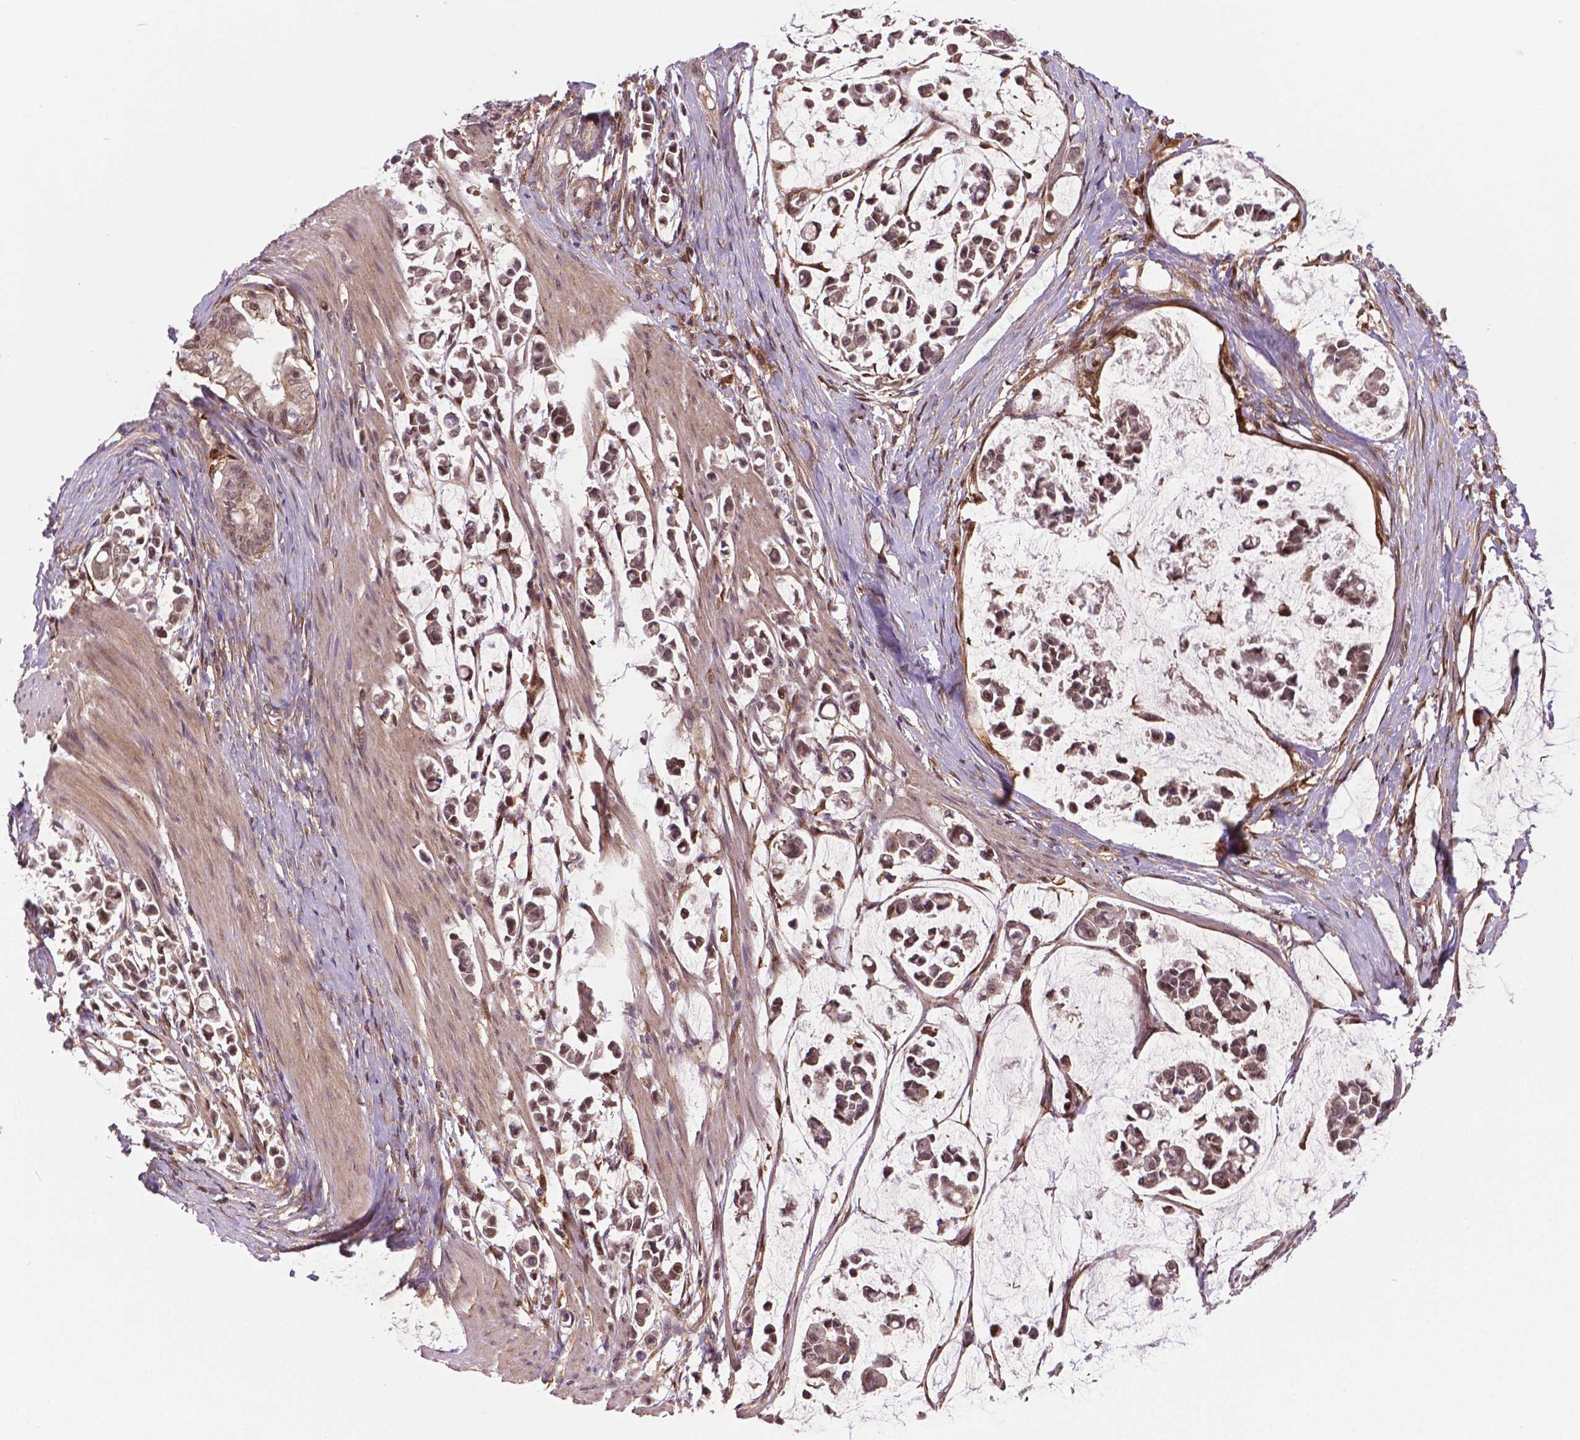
{"staining": {"intensity": "weak", "quantity": ">75%", "location": "cytoplasmic/membranous,nuclear"}, "tissue": "stomach cancer", "cell_type": "Tumor cells", "image_type": "cancer", "snomed": [{"axis": "morphology", "description": "Adenocarcinoma, NOS"}, {"axis": "topography", "description": "Stomach"}], "caption": "Immunohistochemistry (IHC) photomicrograph of stomach cancer stained for a protein (brown), which displays low levels of weak cytoplasmic/membranous and nuclear positivity in about >75% of tumor cells.", "gene": "PLIN3", "patient": {"sex": "male", "age": 82}}